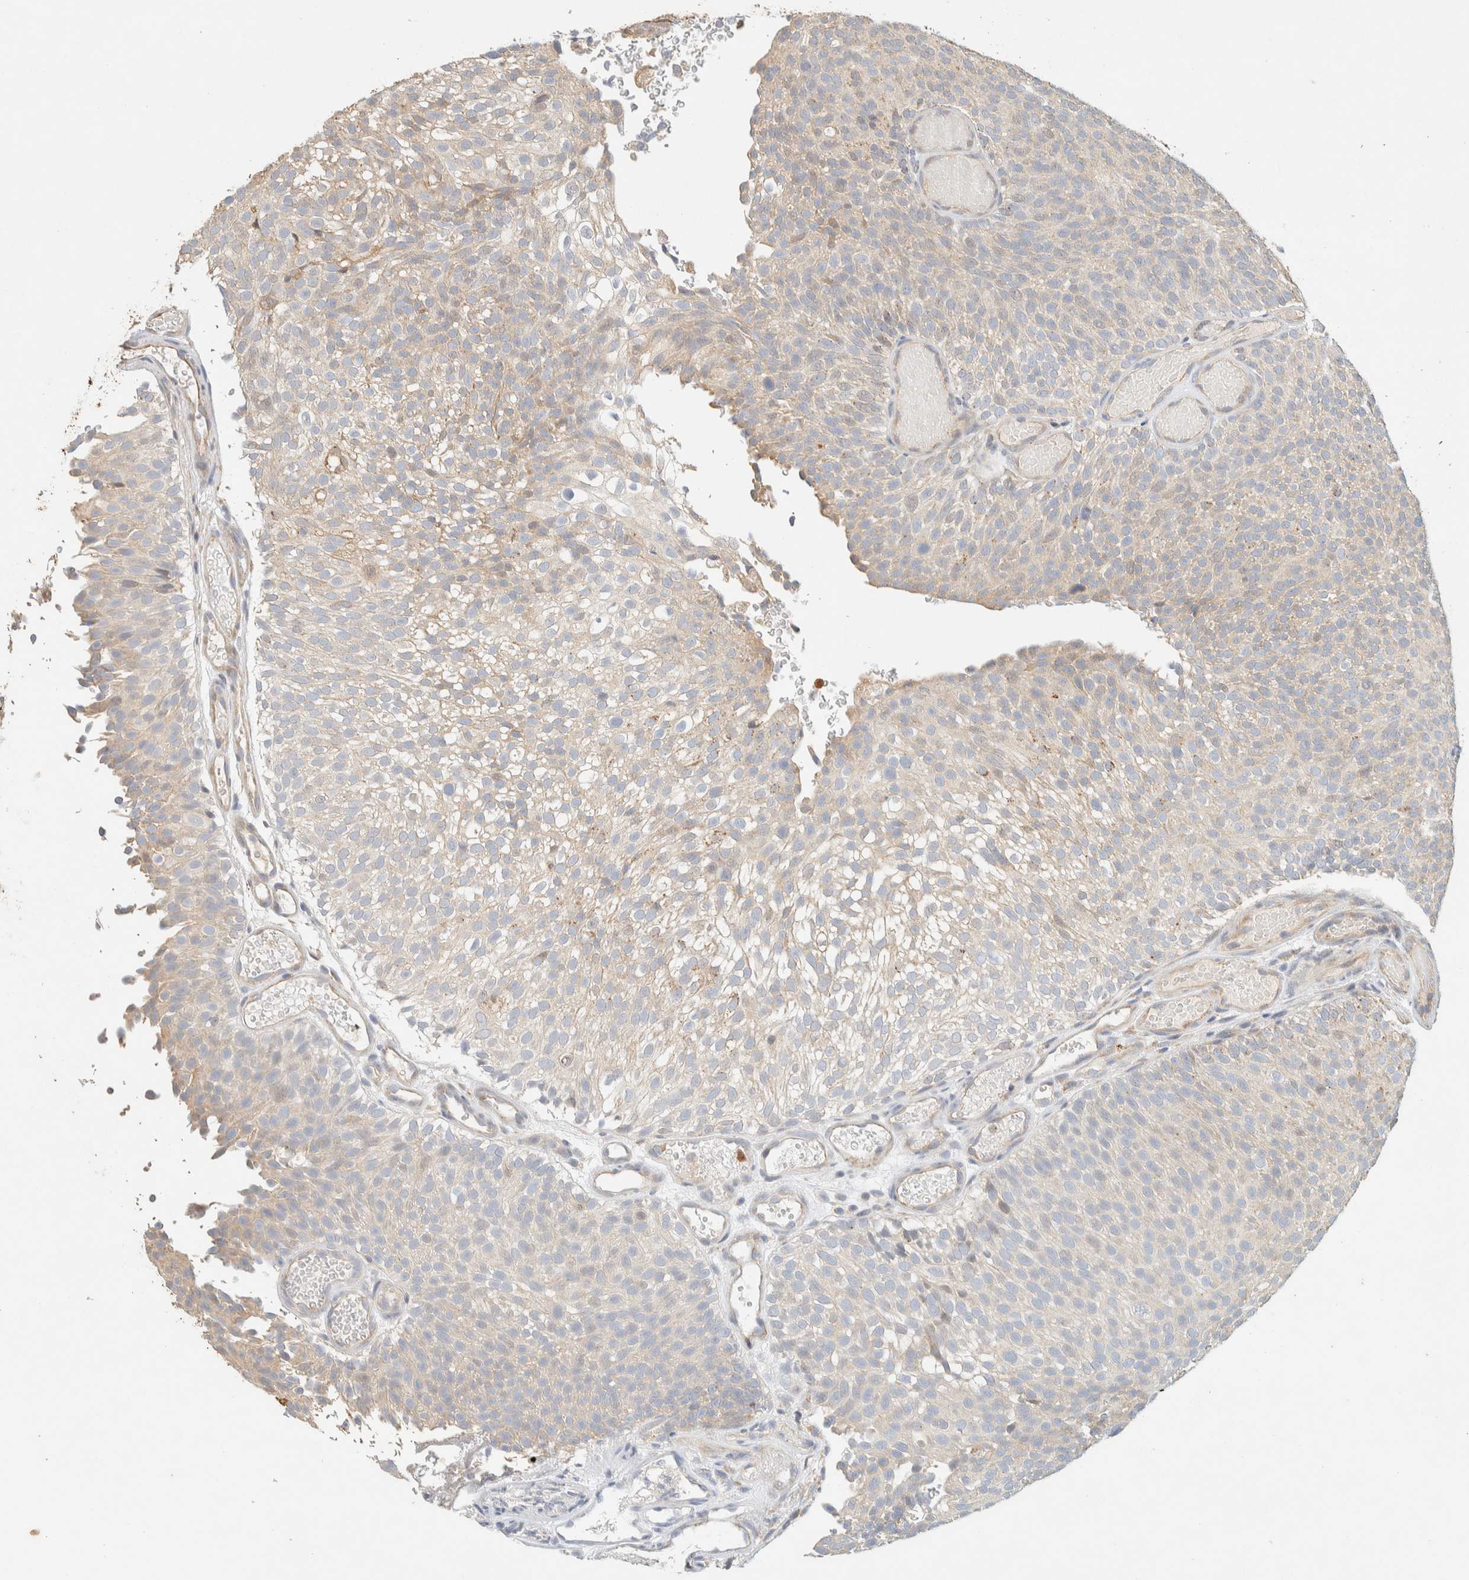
{"staining": {"intensity": "weak", "quantity": "25%-75%", "location": "cytoplasmic/membranous,nuclear"}, "tissue": "urothelial cancer", "cell_type": "Tumor cells", "image_type": "cancer", "snomed": [{"axis": "morphology", "description": "Urothelial carcinoma, Low grade"}, {"axis": "topography", "description": "Urinary bladder"}], "caption": "A high-resolution photomicrograph shows immunohistochemistry staining of urothelial cancer, which demonstrates weak cytoplasmic/membranous and nuclear positivity in about 25%-75% of tumor cells.", "gene": "TTC3", "patient": {"sex": "male", "age": 78}}